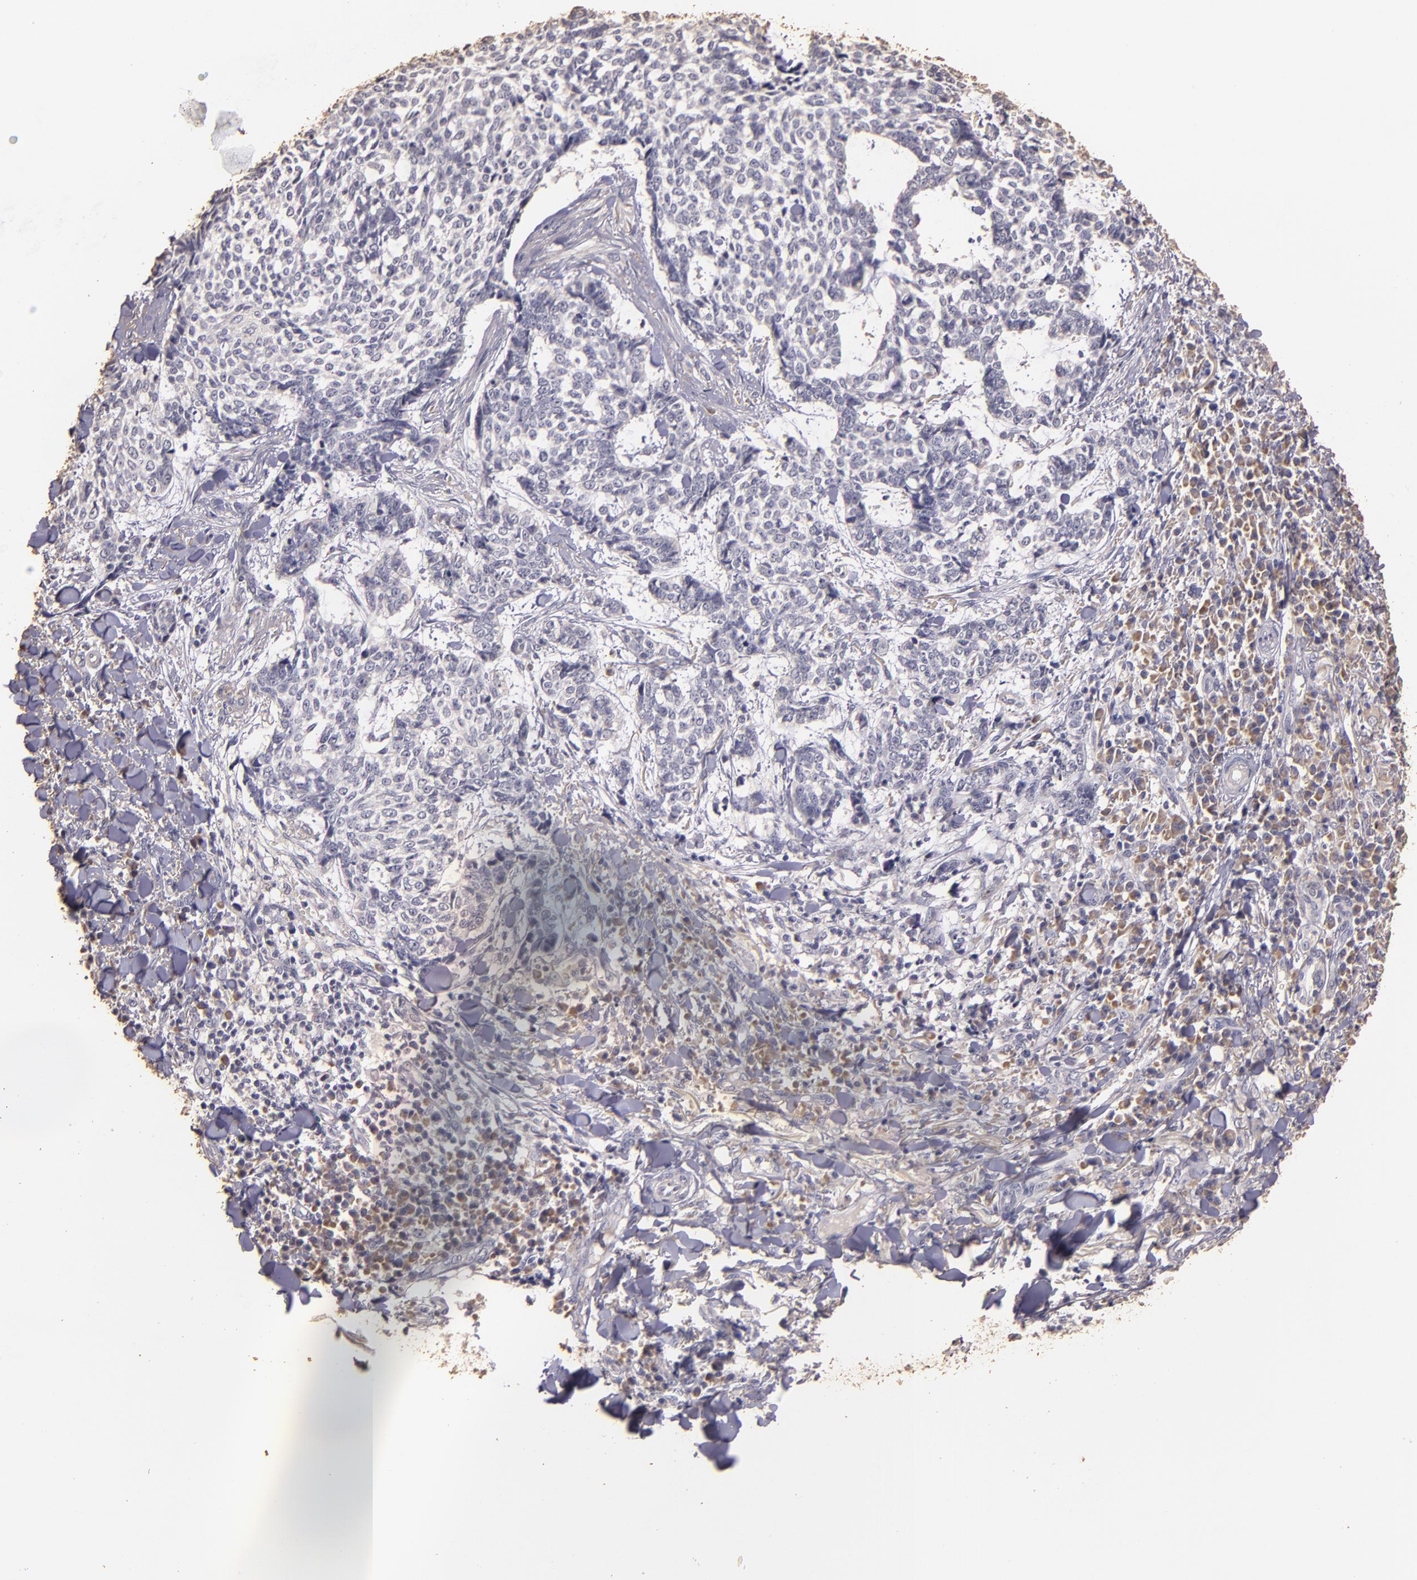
{"staining": {"intensity": "negative", "quantity": "none", "location": "none"}, "tissue": "skin cancer", "cell_type": "Tumor cells", "image_type": "cancer", "snomed": [{"axis": "morphology", "description": "Basal cell carcinoma"}, {"axis": "topography", "description": "Skin"}], "caption": "Human skin cancer (basal cell carcinoma) stained for a protein using immunohistochemistry (IHC) exhibits no staining in tumor cells.", "gene": "BCL2L13", "patient": {"sex": "female", "age": 89}}